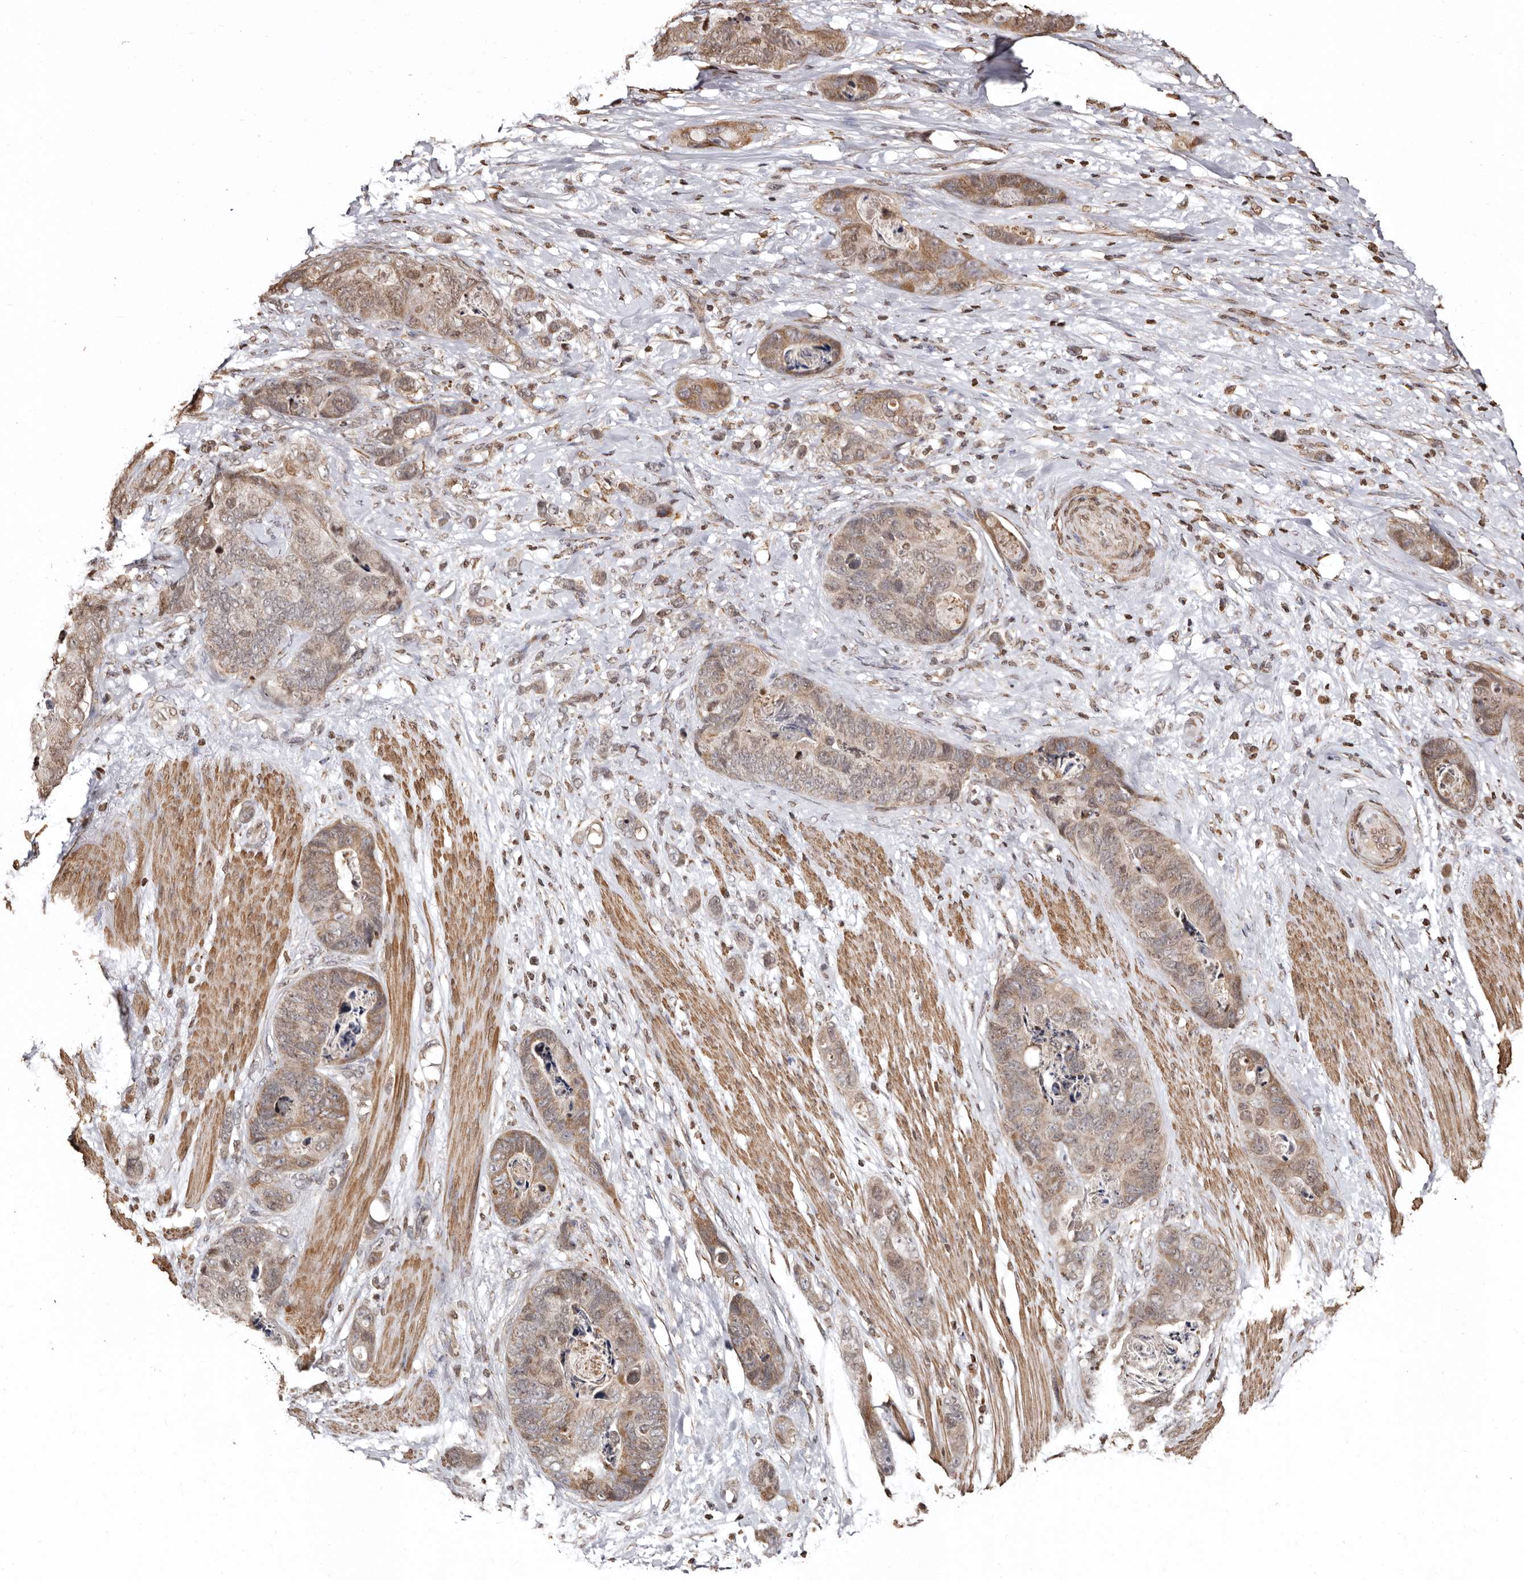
{"staining": {"intensity": "weak", "quantity": ">75%", "location": "cytoplasmic/membranous,nuclear"}, "tissue": "stomach cancer", "cell_type": "Tumor cells", "image_type": "cancer", "snomed": [{"axis": "morphology", "description": "Normal tissue, NOS"}, {"axis": "morphology", "description": "Adenocarcinoma, NOS"}, {"axis": "topography", "description": "Stomach"}], "caption": "Stomach cancer stained for a protein reveals weak cytoplasmic/membranous and nuclear positivity in tumor cells.", "gene": "CCDC190", "patient": {"sex": "female", "age": 89}}